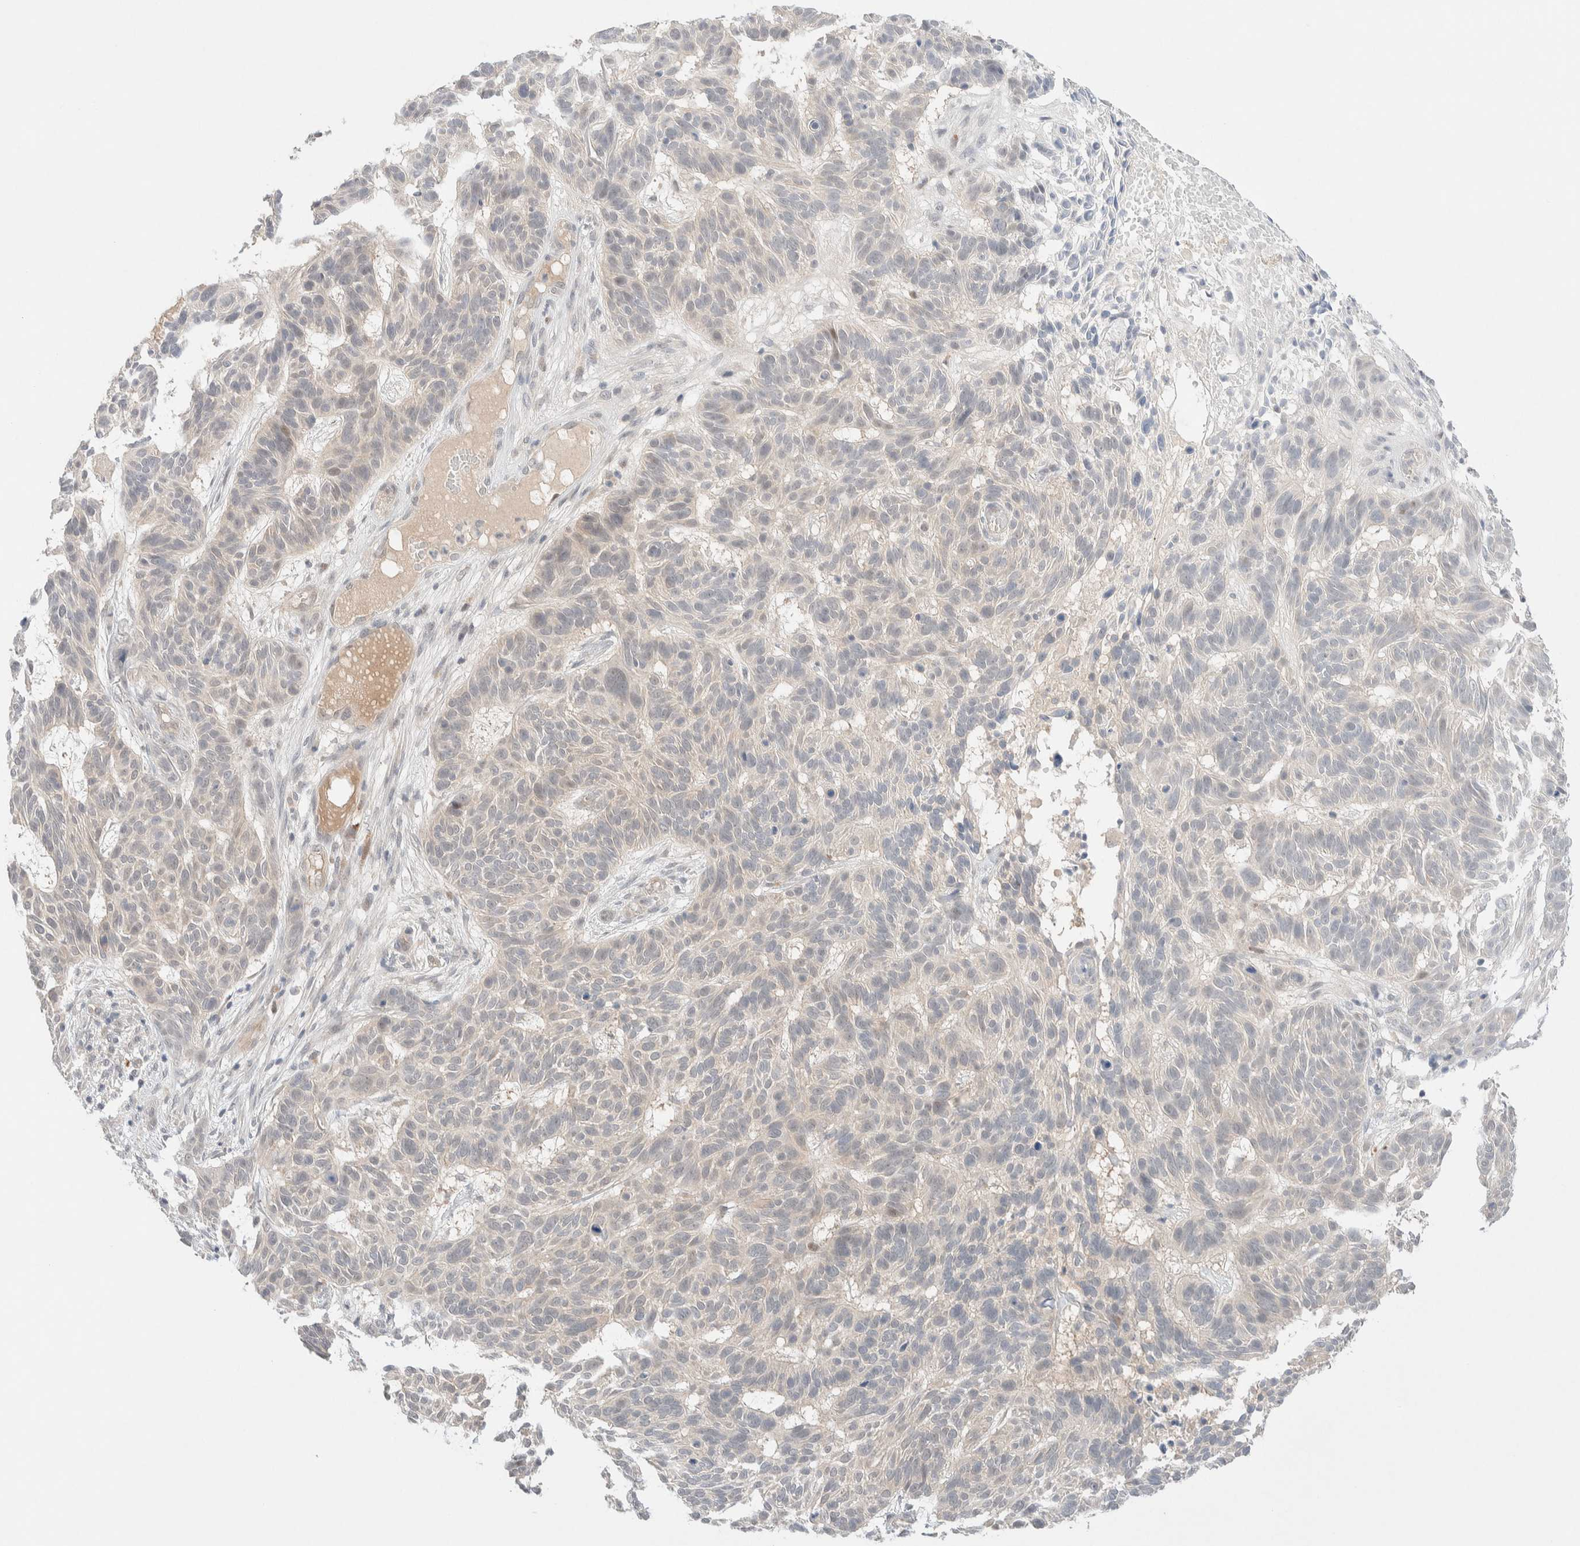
{"staining": {"intensity": "negative", "quantity": "none", "location": "none"}, "tissue": "skin cancer", "cell_type": "Tumor cells", "image_type": "cancer", "snomed": [{"axis": "morphology", "description": "Basal cell carcinoma"}, {"axis": "topography", "description": "Skin"}], "caption": "Immunohistochemistry (IHC) micrograph of skin cancer stained for a protein (brown), which demonstrates no staining in tumor cells.", "gene": "CHKA", "patient": {"sex": "male", "age": 85}}